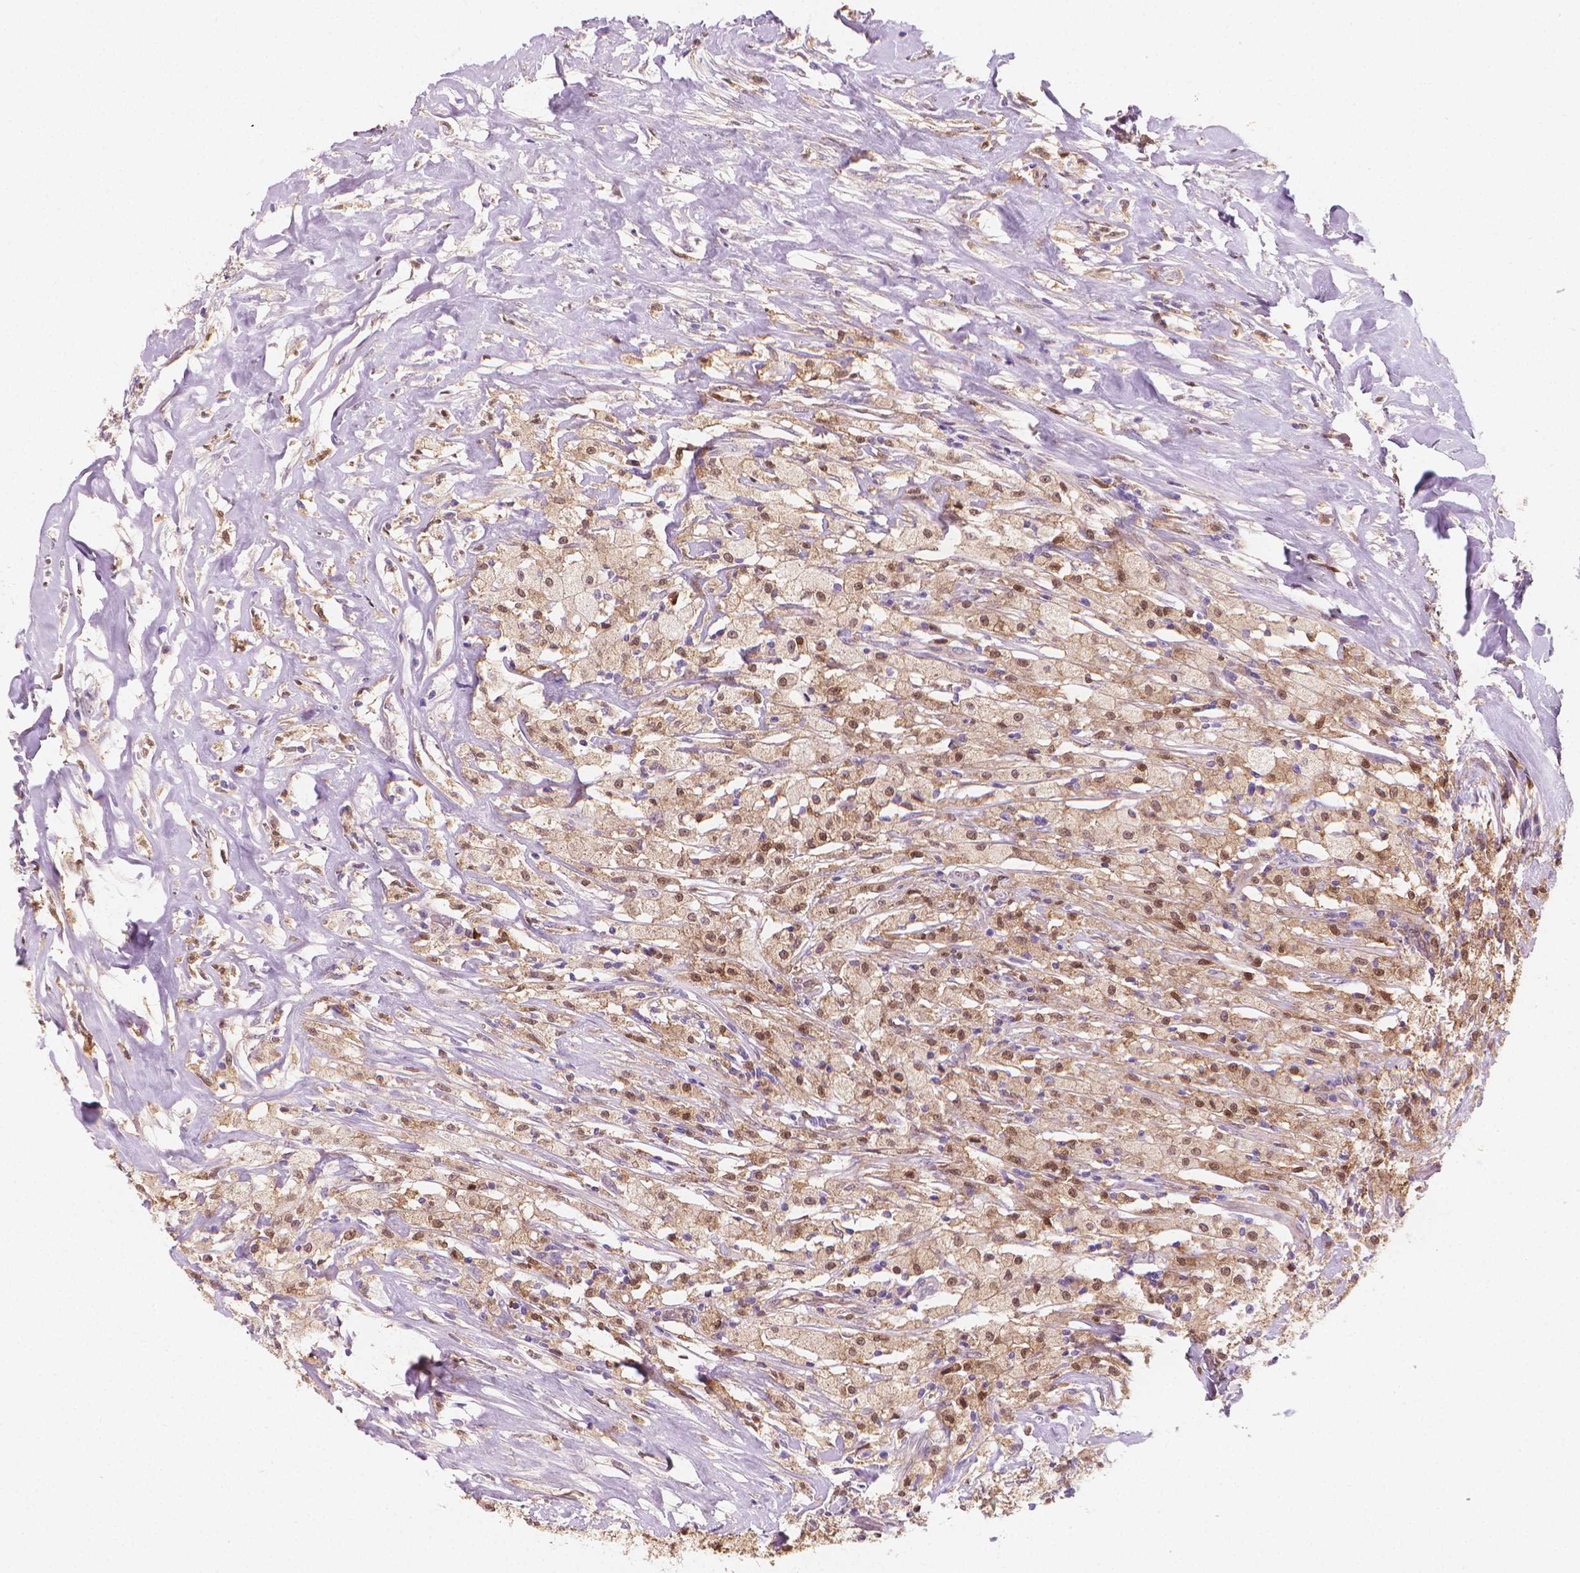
{"staining": {"intensity": "moderate", "quantity": ">75%", "location": "nuclear"}, "tissue": "testis cancer", "cell_type": "Tumor cells", "image_type": "cancer", "snomed": [{"axis": "morphology", "description": "Necrosis, NOS"}, {"axis": "morphology", "description": "Carcinoma, Embryonal, NOS"}, {"axis": "topography", "description": "Testis"}], "caption": "Testis cancer tissue demonstrates moderate nuclear staining in approximately >75% of tumor cells", "gene": "TNFAIP2", "patient": {"sex": "male", "age": 19}}